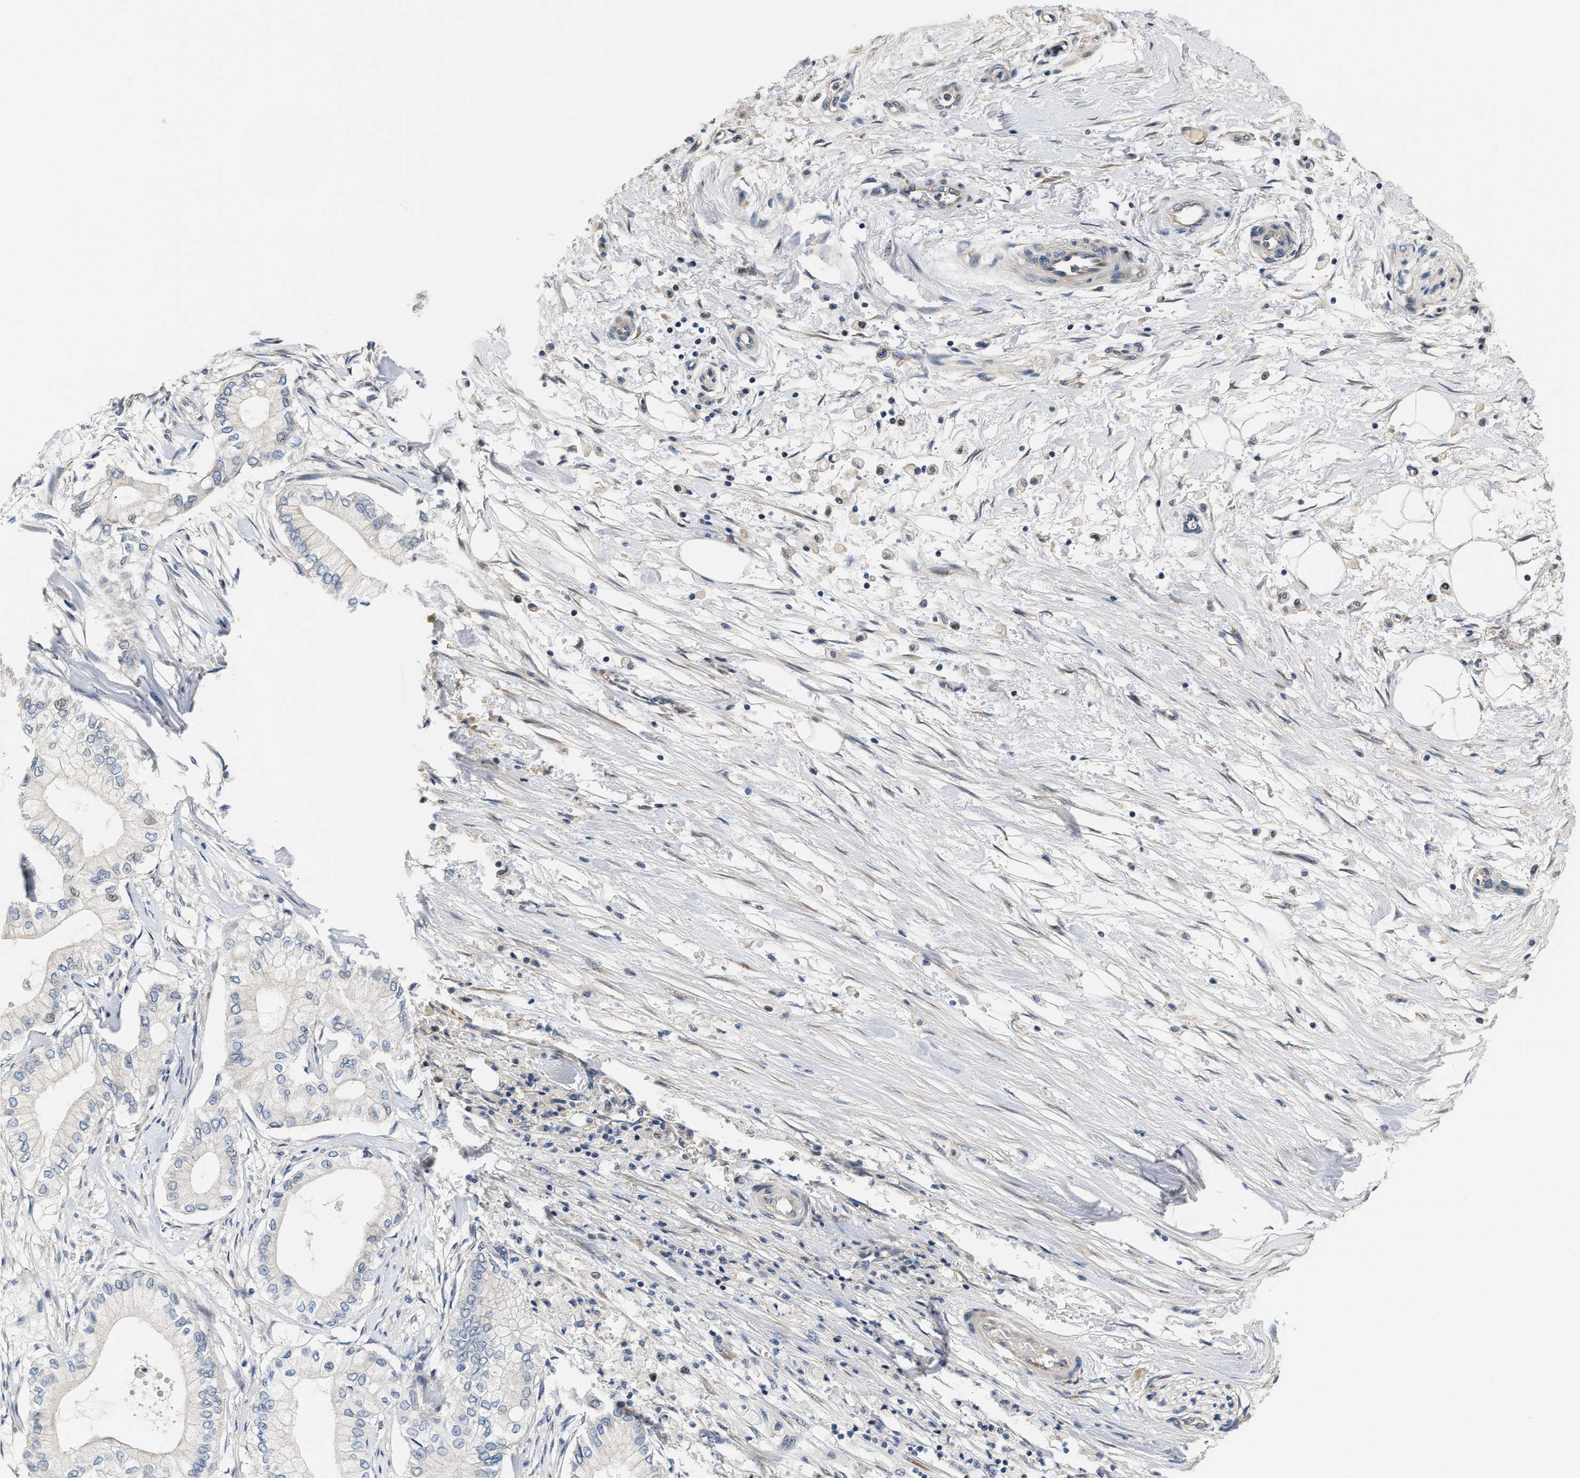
{"staining": {"intensity": "negative", "quantity": "none", "location": "none"}, "tissue": "pancreatic cancer", "cell_type": "Tumor cells", "image_type": "cancer", "snomed": [{"axis": "morphology", "description": "Adenocarcinoma, NOS"}, {"axis": "topography", "description": "Pancreas"}], "caption": "DAB immunohistochemical staining of pancreatic adenocarcinoma shows no significant expression in tumor cells.", "gene": "TNIP2", "patient": {"sex": "male", "age": 70}}